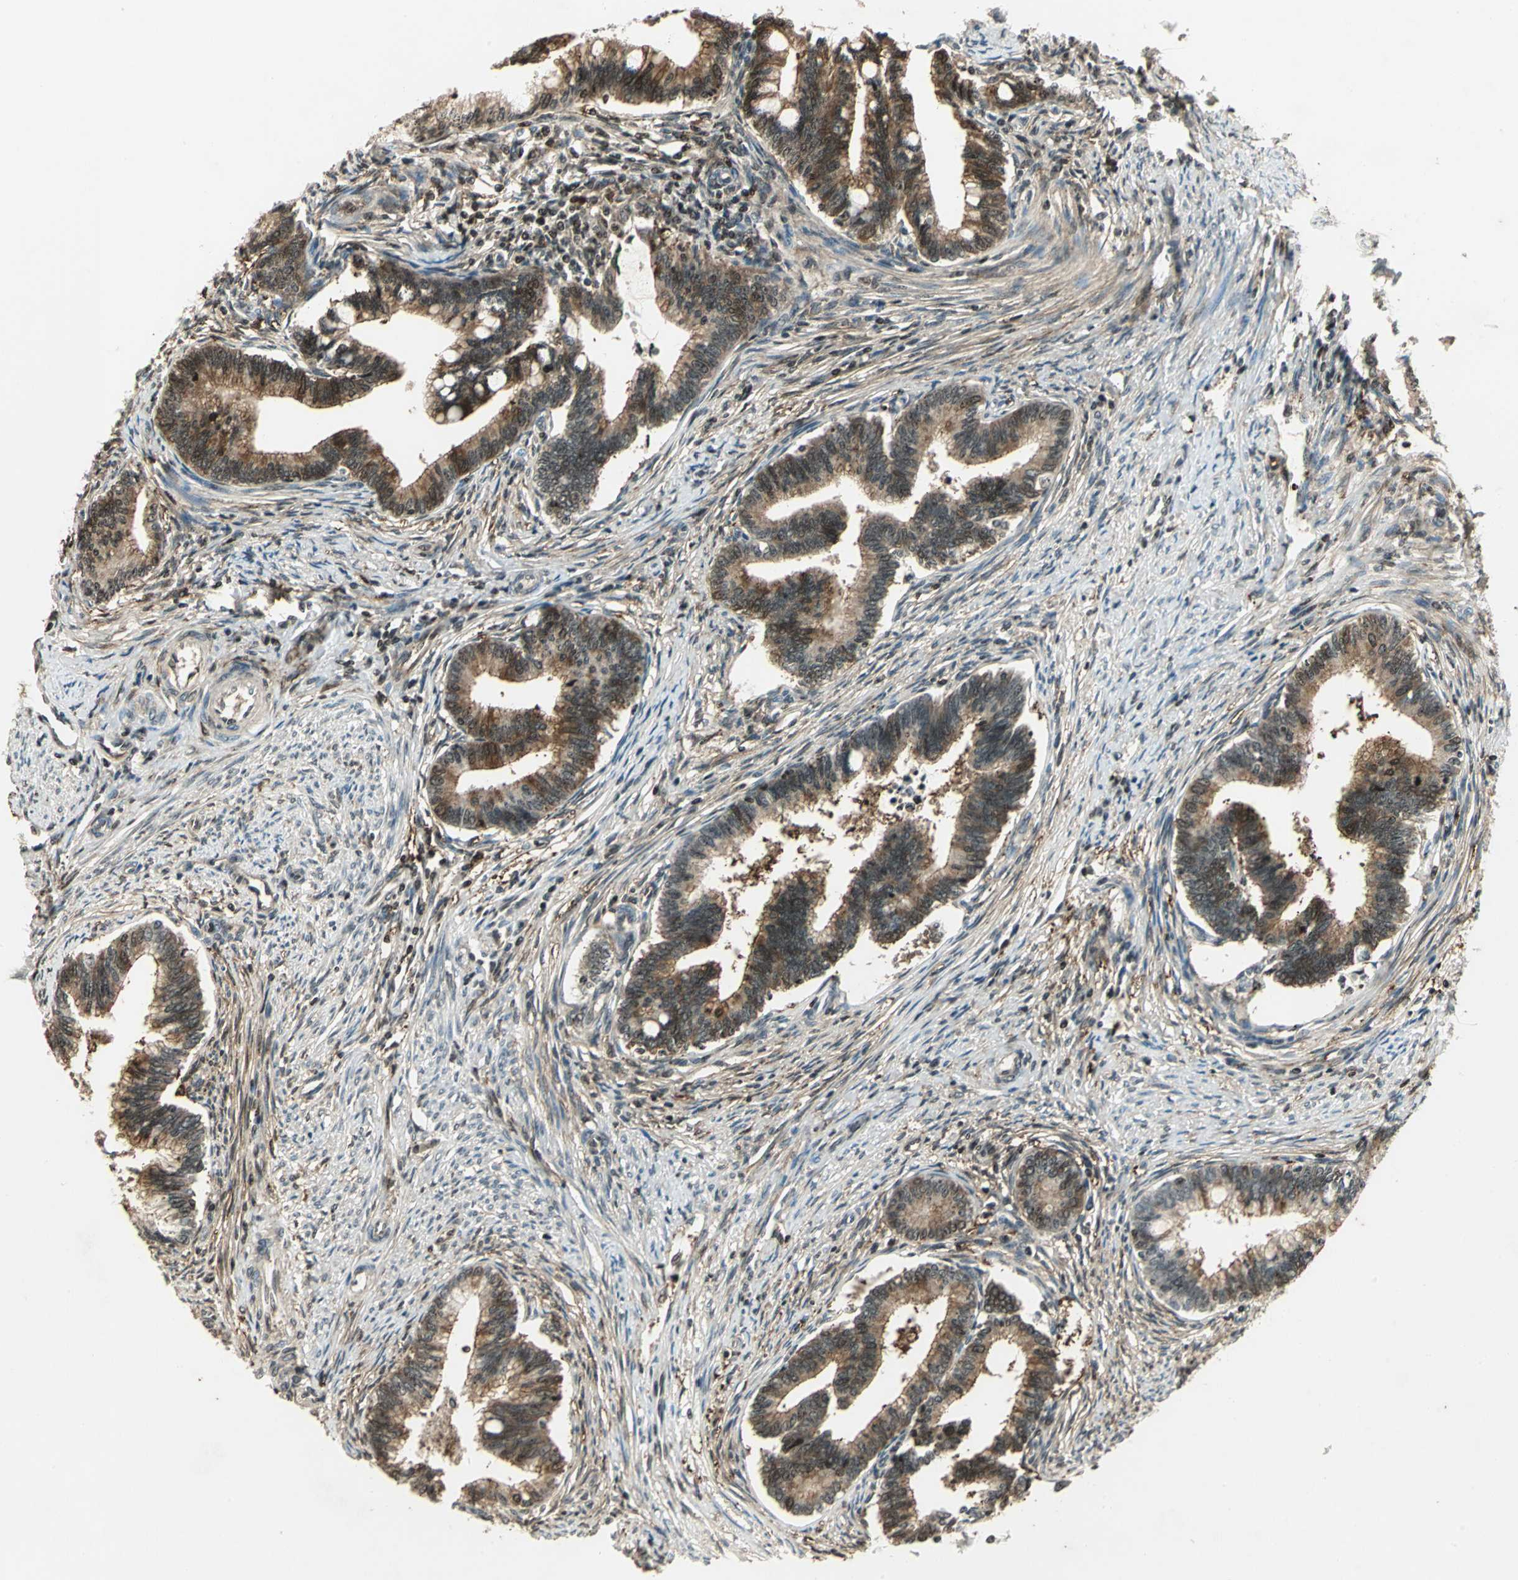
{"staining": {"intensity": "moderate", "quantity": ">75%", "location": "cytoplasmic/membranous,nuclear"}, "tissue": "cervical cancer", "cell_type": "Tumor cells", "image_type": "cancer", "snomed": [{"axis": "morphology", "description": "Adenocarcinoma, NOS"}, {"axis": "topography", "description": "Cervix"}], "caption": "A micrograph of cervical cancer stained for a protein displays moderate cytoplasmic/membranous and nuclear brown staining in tumor cells.", "gene": "LGALS3", "patient": {"sex": "female", "age": 36}}